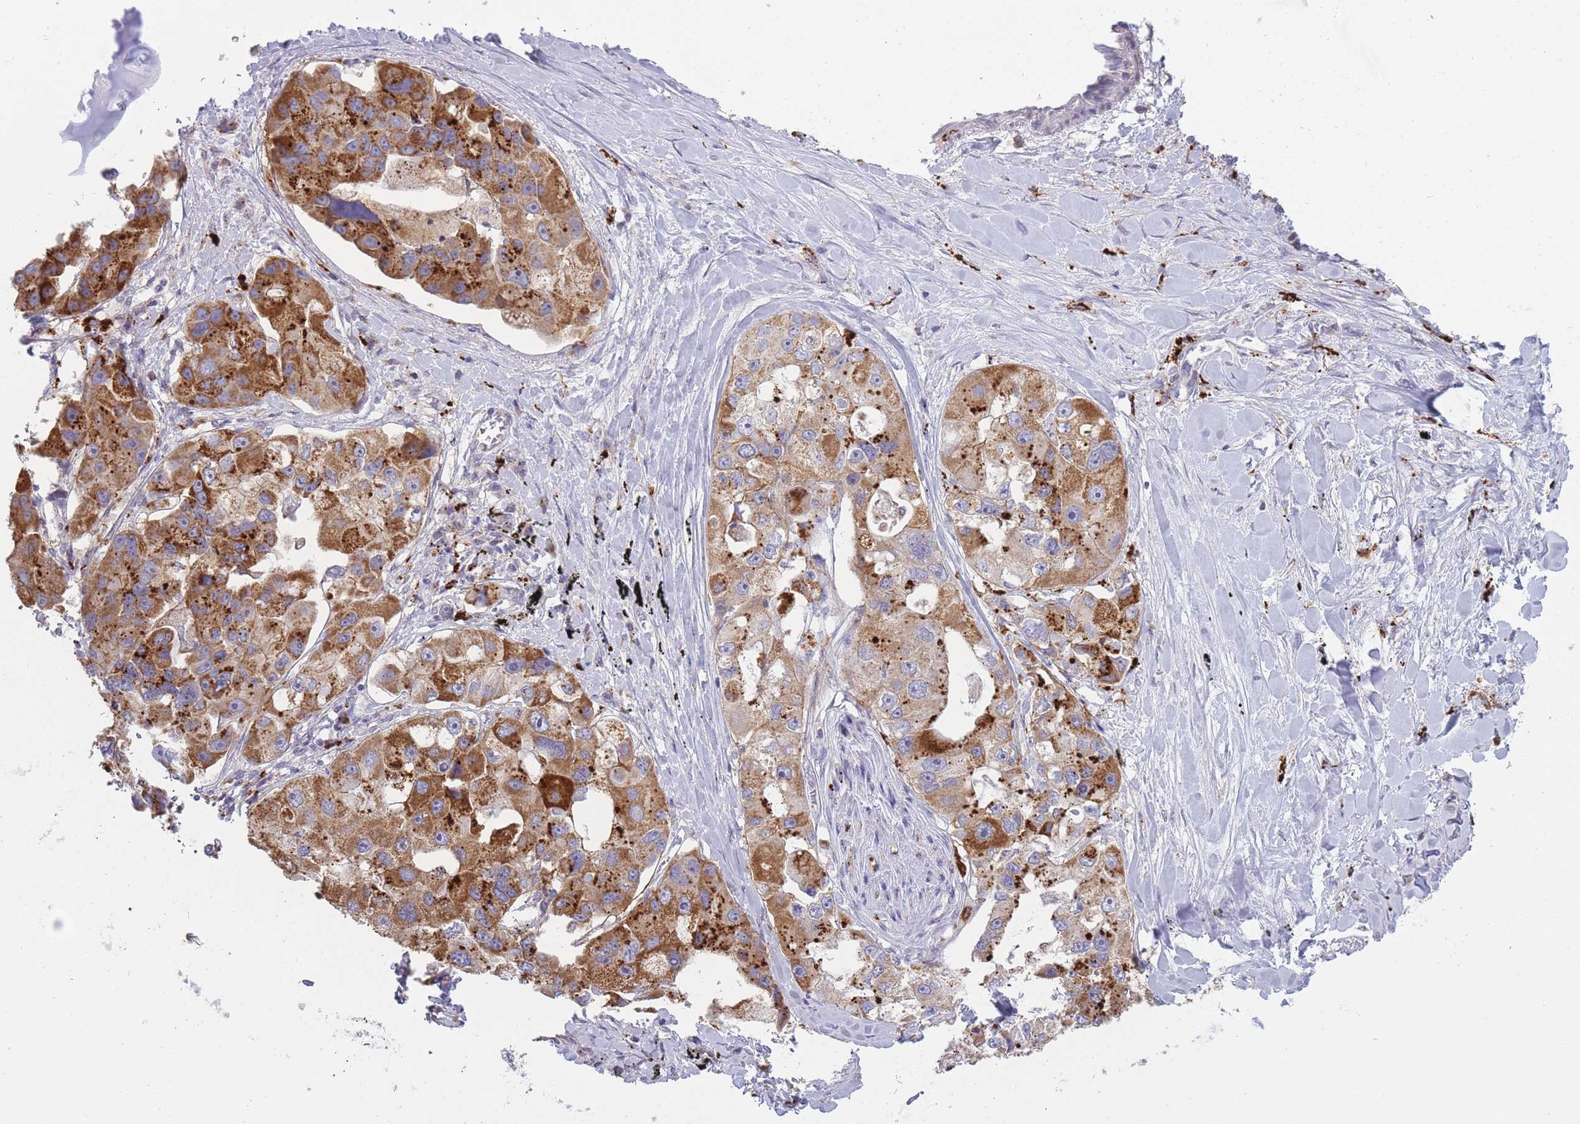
{"staining": {"intensity": "strong", "quantity": "25%-75%", "location": "cytoplasmic/membranous"}, "tissue": "lung cancer", "cell_type": "Tumor cells", "image_type": "cancer", "snomed": [{"axis": "morphology", "description": "Adenocarcinoma, NOS"}, {"axis": "topography", "description": "Lung"}], "caption": "Human adenocarcinoma (lung) stained with a brown dye displays strong cytoplasmic/membranous positive expression in approximately 25%-75% of tumor cells.", "gene": "TRIM61", "patient": {"sex": "female", "age": 54}}